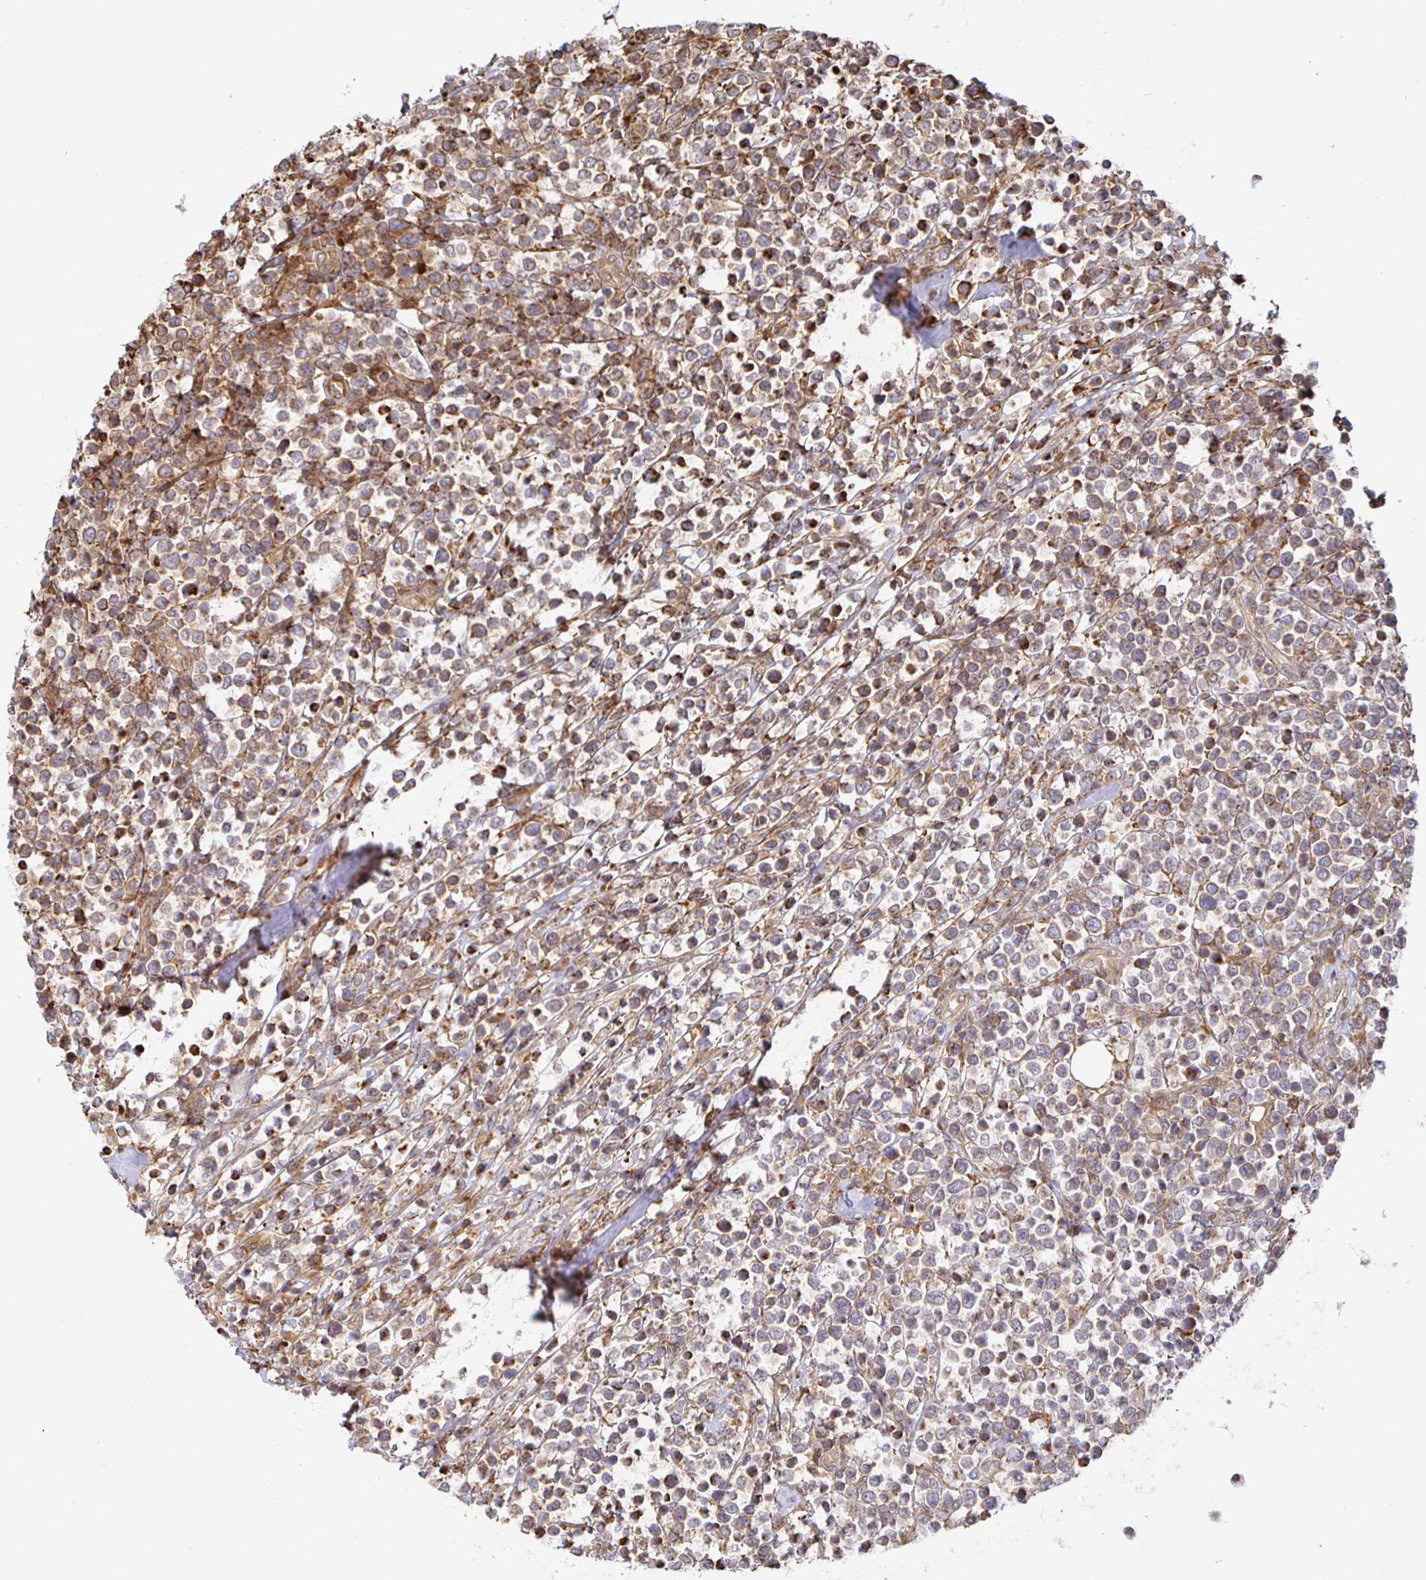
{"staining": {"intensity": "moderate", "quantity": "25%-75%", "location": "cytoplasmic/membranous"}, "tissue": "lymphoma", "cell_type": "Tumor cells", "image_type": "cancer", "snomed": [{"axis": "morphology", "description": "Malignant lymphoma, non-Hodgkin's type, High grade"}, {"axis": "topography", "description": "Soft tissue"}], "caption": "Malignant lymphoma, non-Hodgkin's type (high-grade) stained with a protein marker reveals moderate staining in tumor cells.", "gene": "STRAP", "patient": {"sex": "female", "age": 56}}